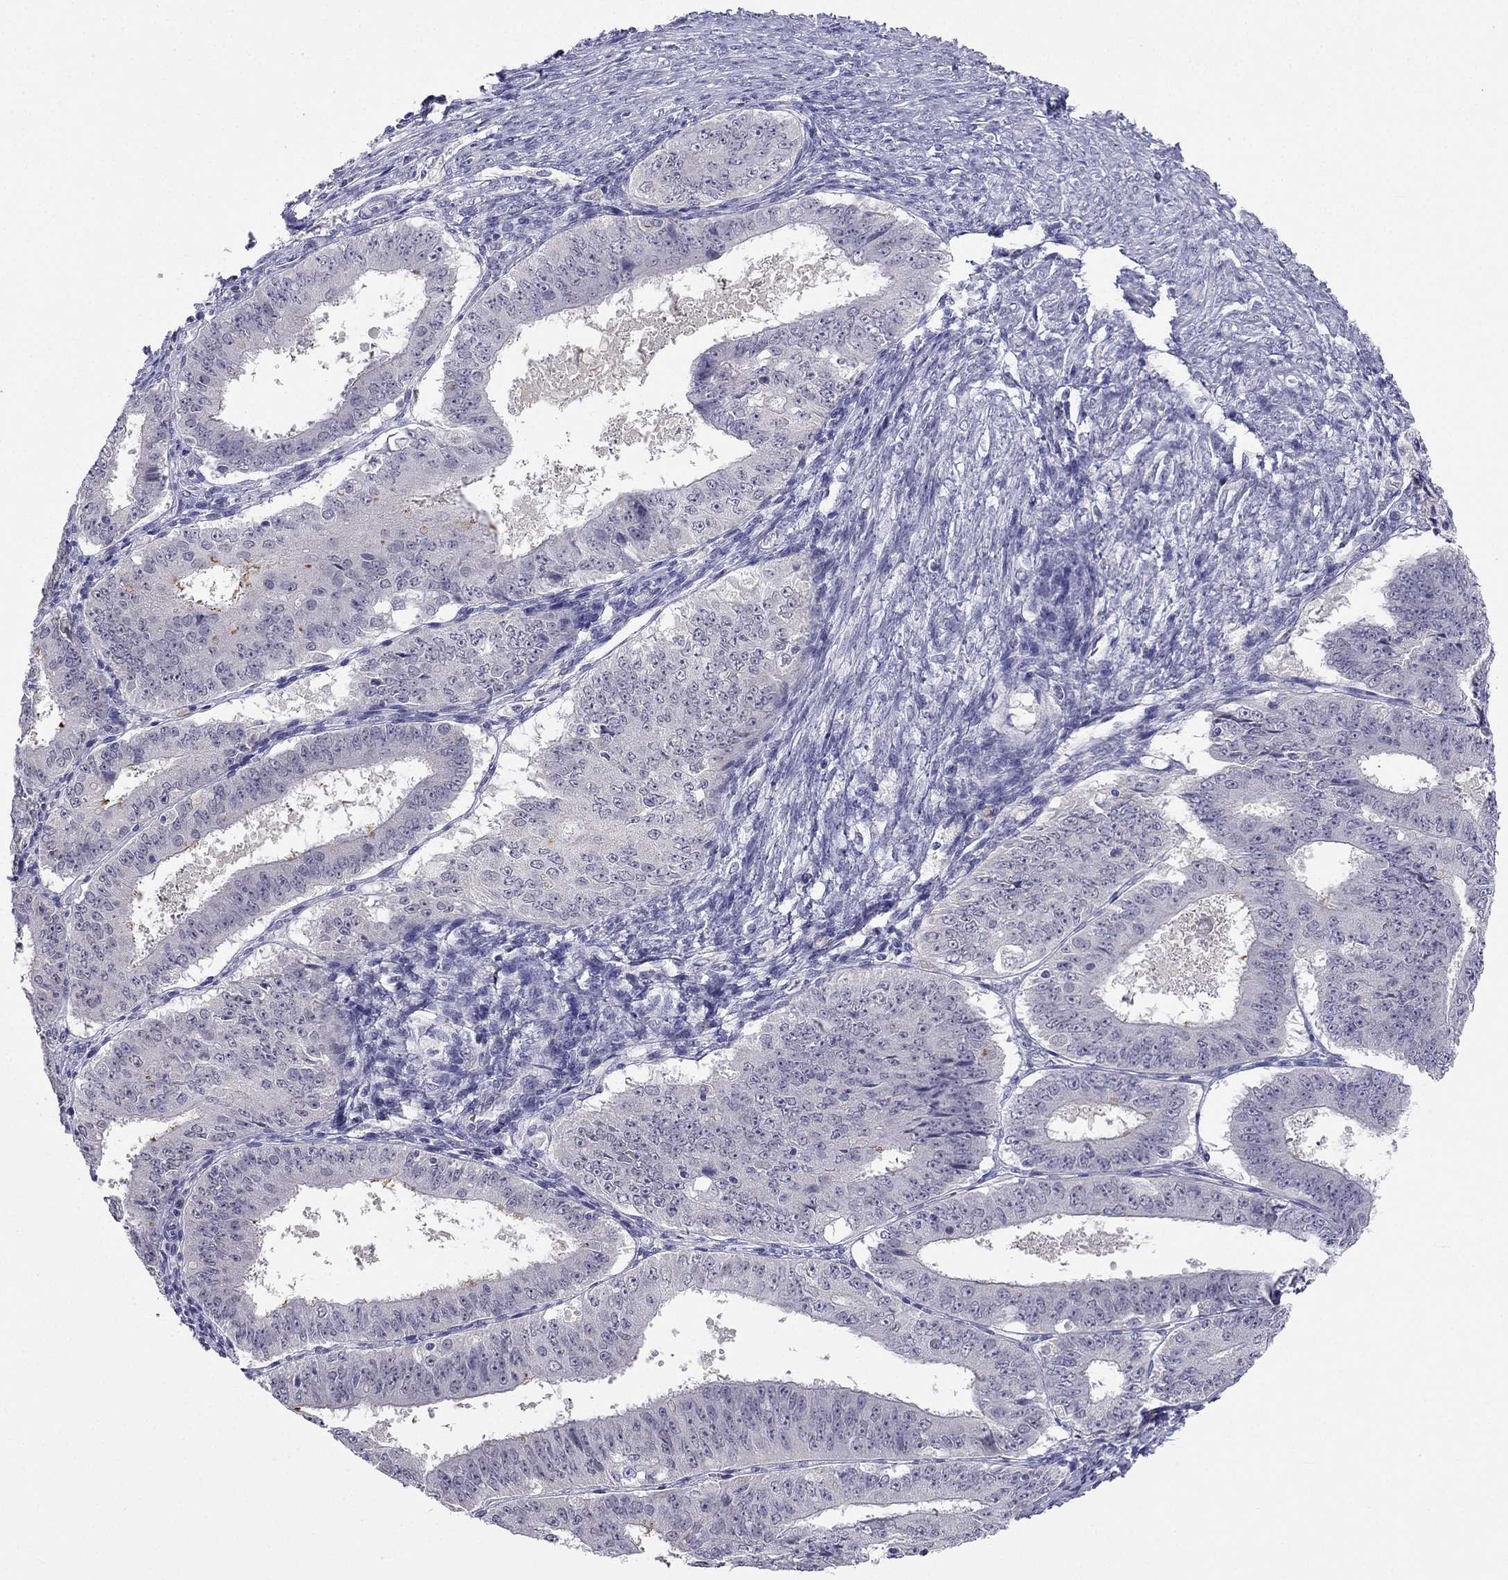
{"staining": {"intensity": "moderate", "quantity": "<25%", "location": "cytoplasmic/membranous"}, "tissue": "ovarian cancer", "cell_type": "Tumor cells", "image_type": "cancer", "snomed": [{"axis": "morphology", "description": "Carcinoma, endometroid"}, {"axis": "topography", "description": "Ovary"}], "caption": "Protein staining reveals moderate cytoplasmic/membranous positivity in approximately <25% of tumor cells in endometroid carcinoma (ovarian).", "gene": "C16orf89", "patient": {"sex": "female", "age": 42}}